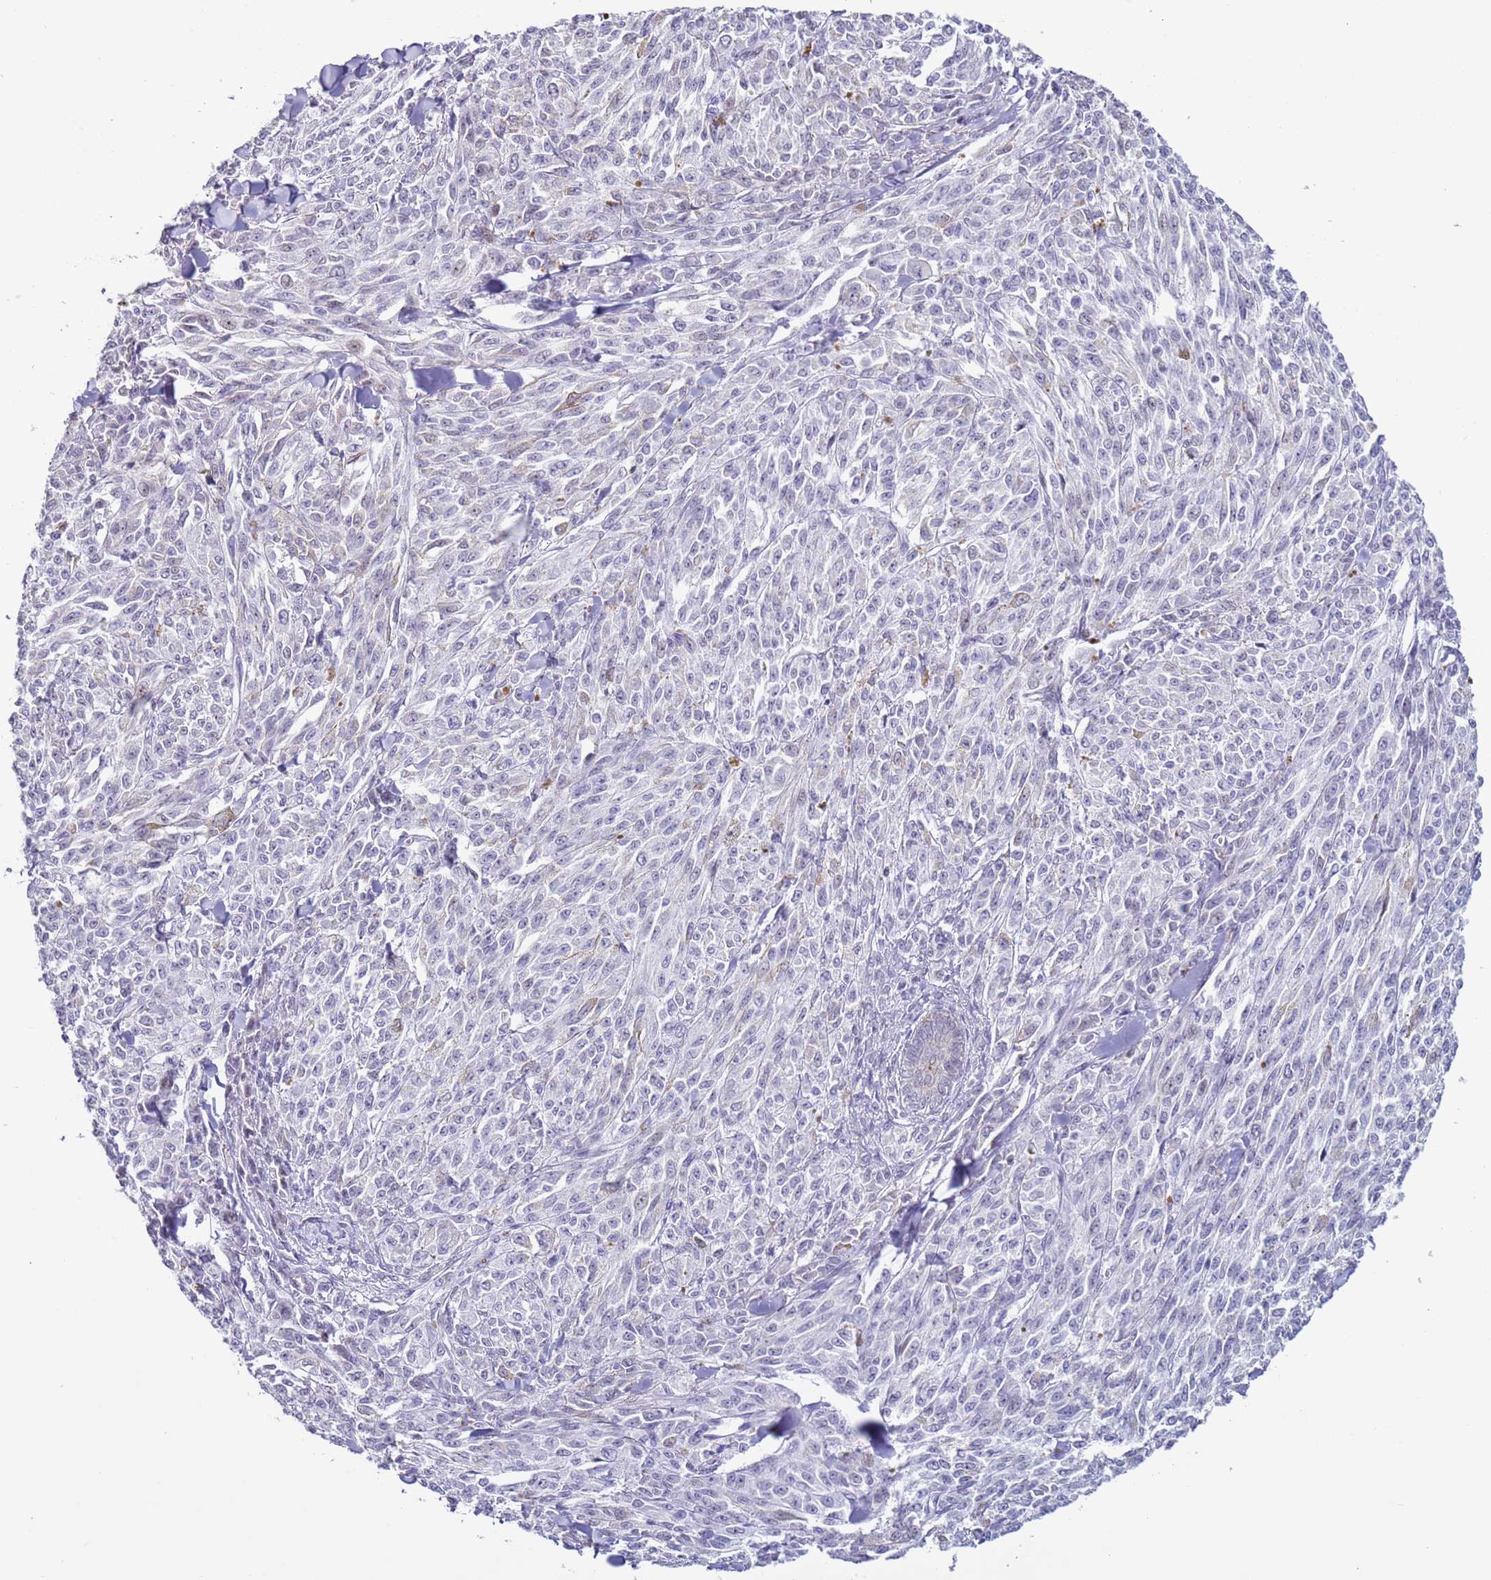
{"staining": {"intensity": "negative", "quantity": "none", "location": "none"}, "tissue": "melanoma", "cell_type": "Tumor cells", "image_type": "cancer", "snomed": [{"axis": "morphology", "description": "Malignant melanoma, NOS"}, {"axis": "topography", "description": "Skin"}], "caption": "IHC of melanoma shows no positivity in tumor cells.", "gene": "NPAP1", "patient": {"sex": "female", "age": 52}}